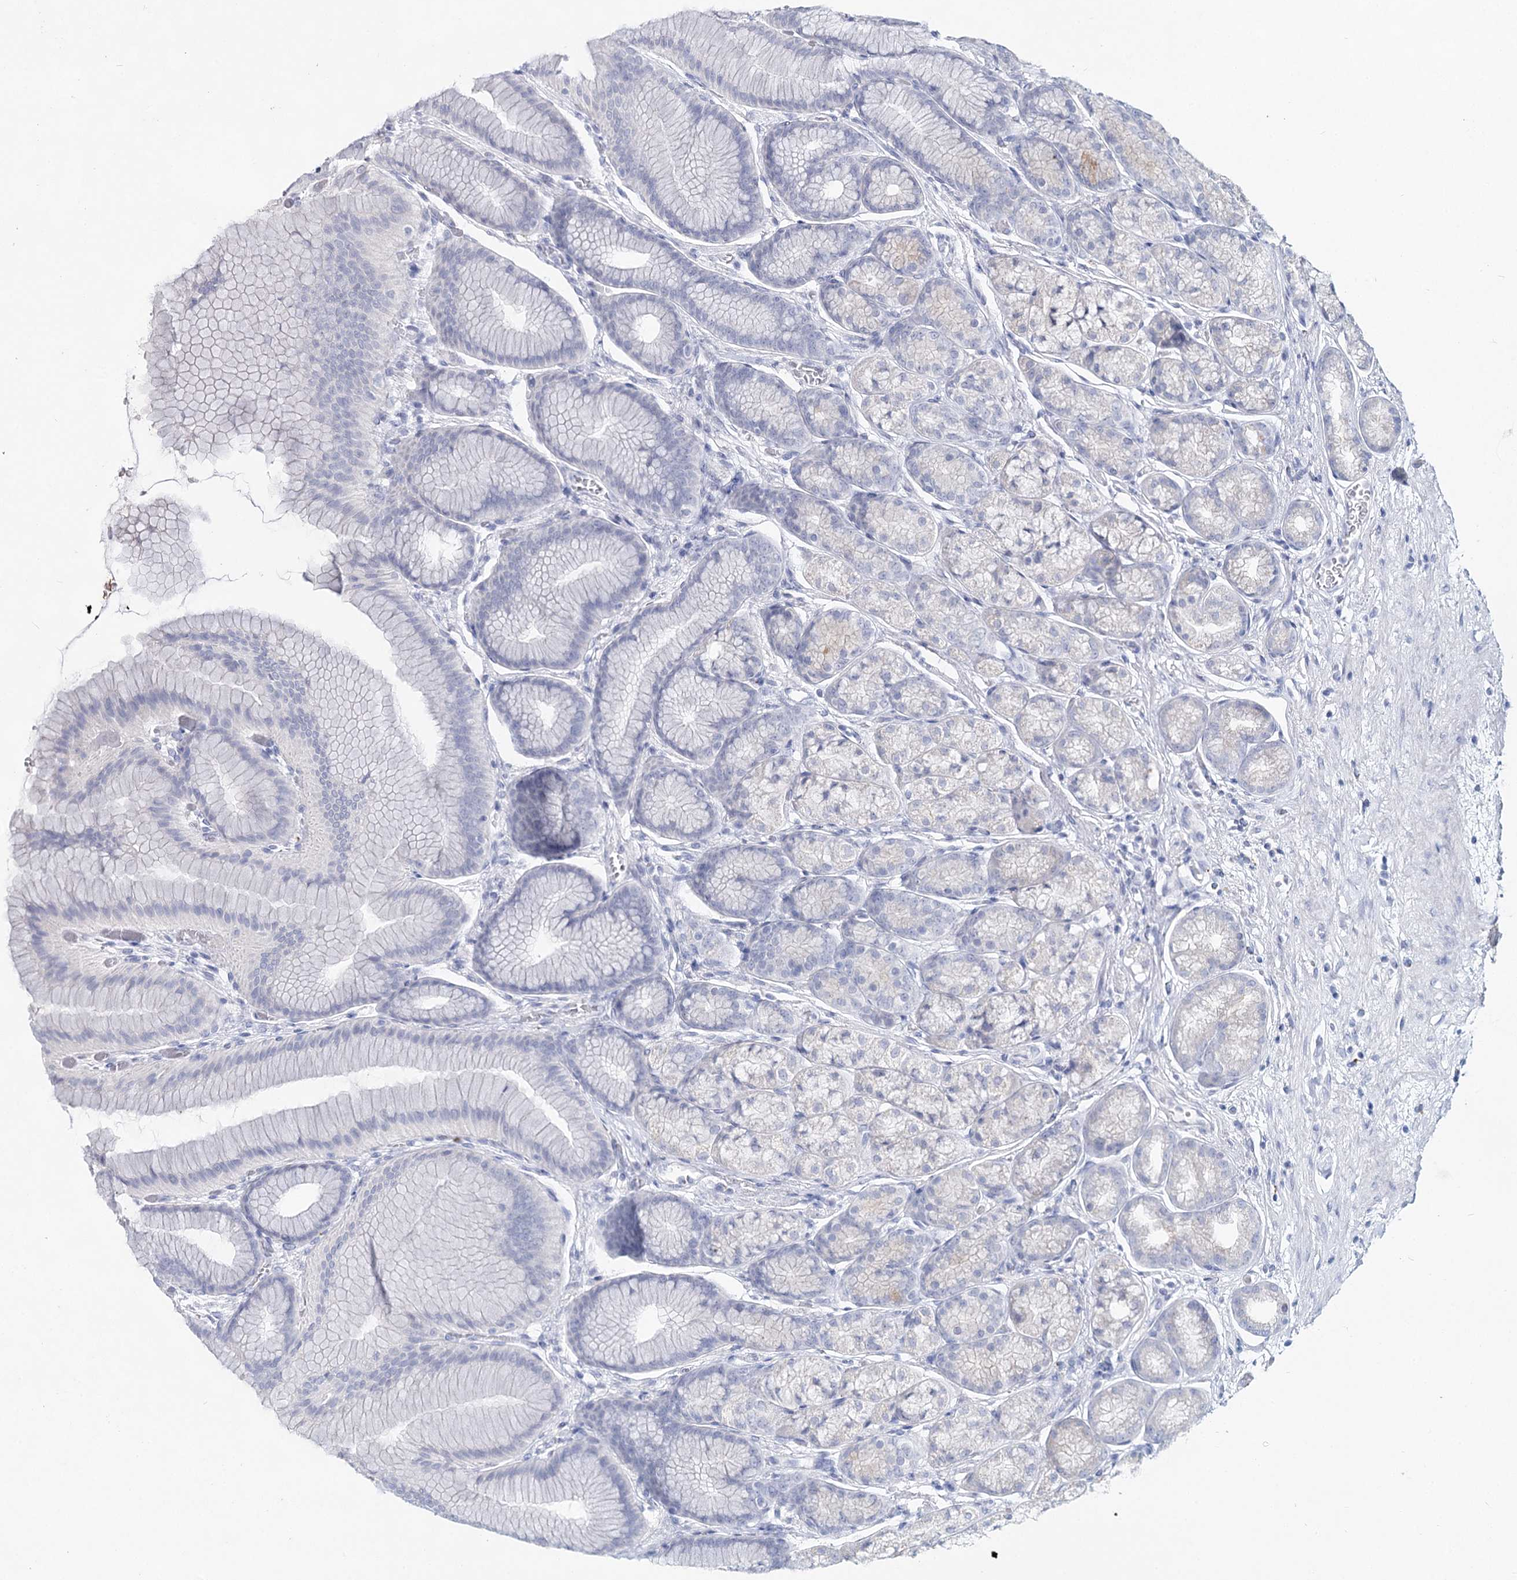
{"staining": {"intensity": "moderate", "quantity": "<25%", "location": "cytoplasmic/membranous"}, "tissue": "stomach", "cell_type": "Glandular cells", "image_type": "normal", "snomed": [{"axis": "morphology", "description": "Normal tissue, NOS"}, {"axis": "morphology", "description": "Adenocarcinoma, NOS"}, {"axis": "morphology", "description": "Adenocarcinoma, High grade"}, {"axis": "topography", "description": "Stomach, upper"}, {"axis": "topography", "description": "Stomach"}], "caption": "An image of stomach stained for a protein reveals moderate cytoplasmic/membranous brown staining in glandular cells. (Brightfield microscopy of DAB IHC at high magnification).", "gene": "CCDC73", "patient": {"sex": "female", "age": 65}}